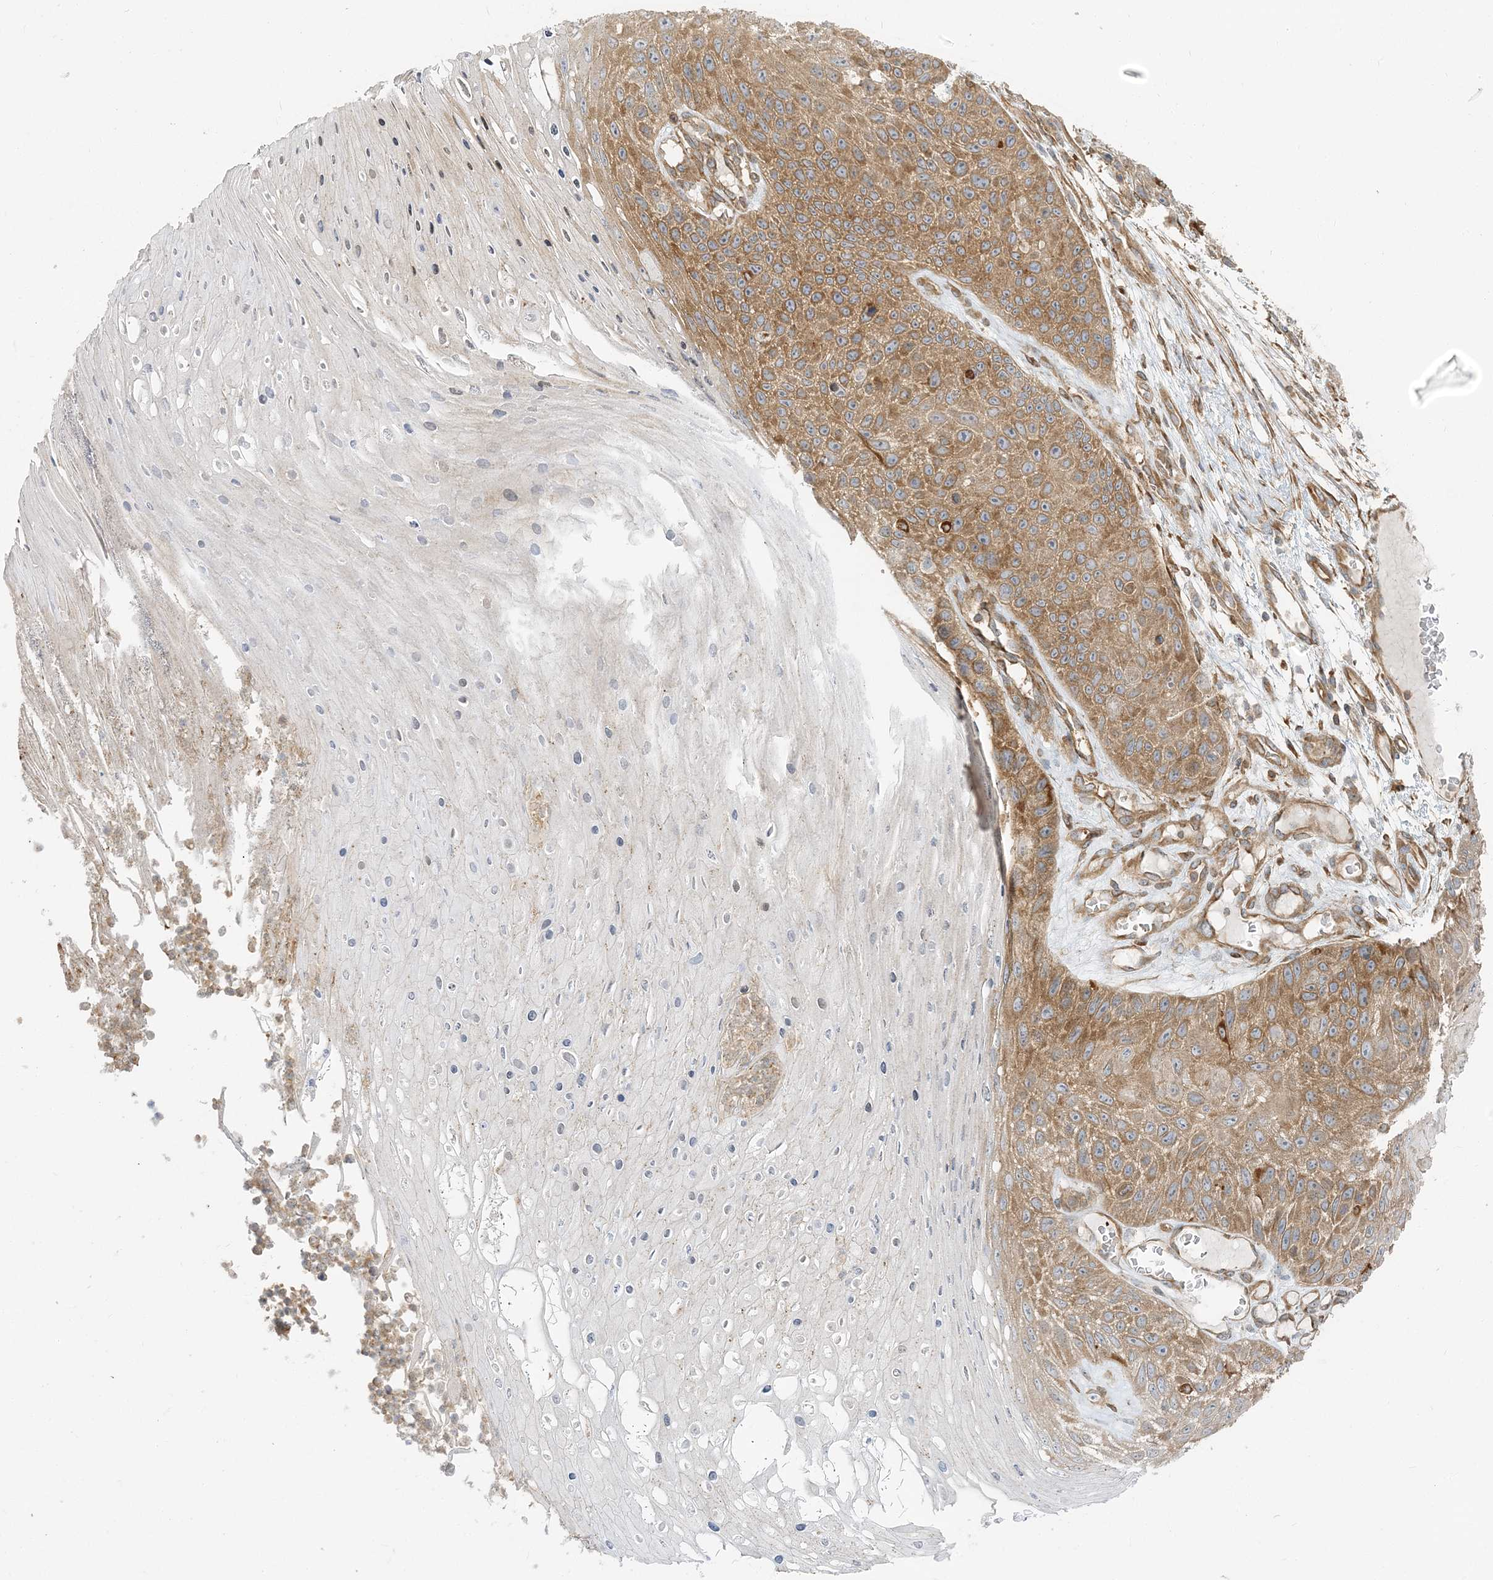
{"staining": {"intensity": "moderate", "quantity": ">75%", "location": "cytoplasmic/membranous"}, "tissue": "skin cancer", "cell_type": "Tumor cells", "image_type": "cancer", "snomed": [{"axis": "morphology", "description": "Squamous cell carcinoma, NOS"}, {"axis": "topography", "description": "Skin"}], "caption": "There is medium levels of moderate cytoplasmic/membranous staining in tumor cells of skin cancer (squamous cell carcinoma), as demonstrated by immunohistochemical staining (brown color).", "gene": "STAM", "patient": {"sex": "female", "age": 88}}